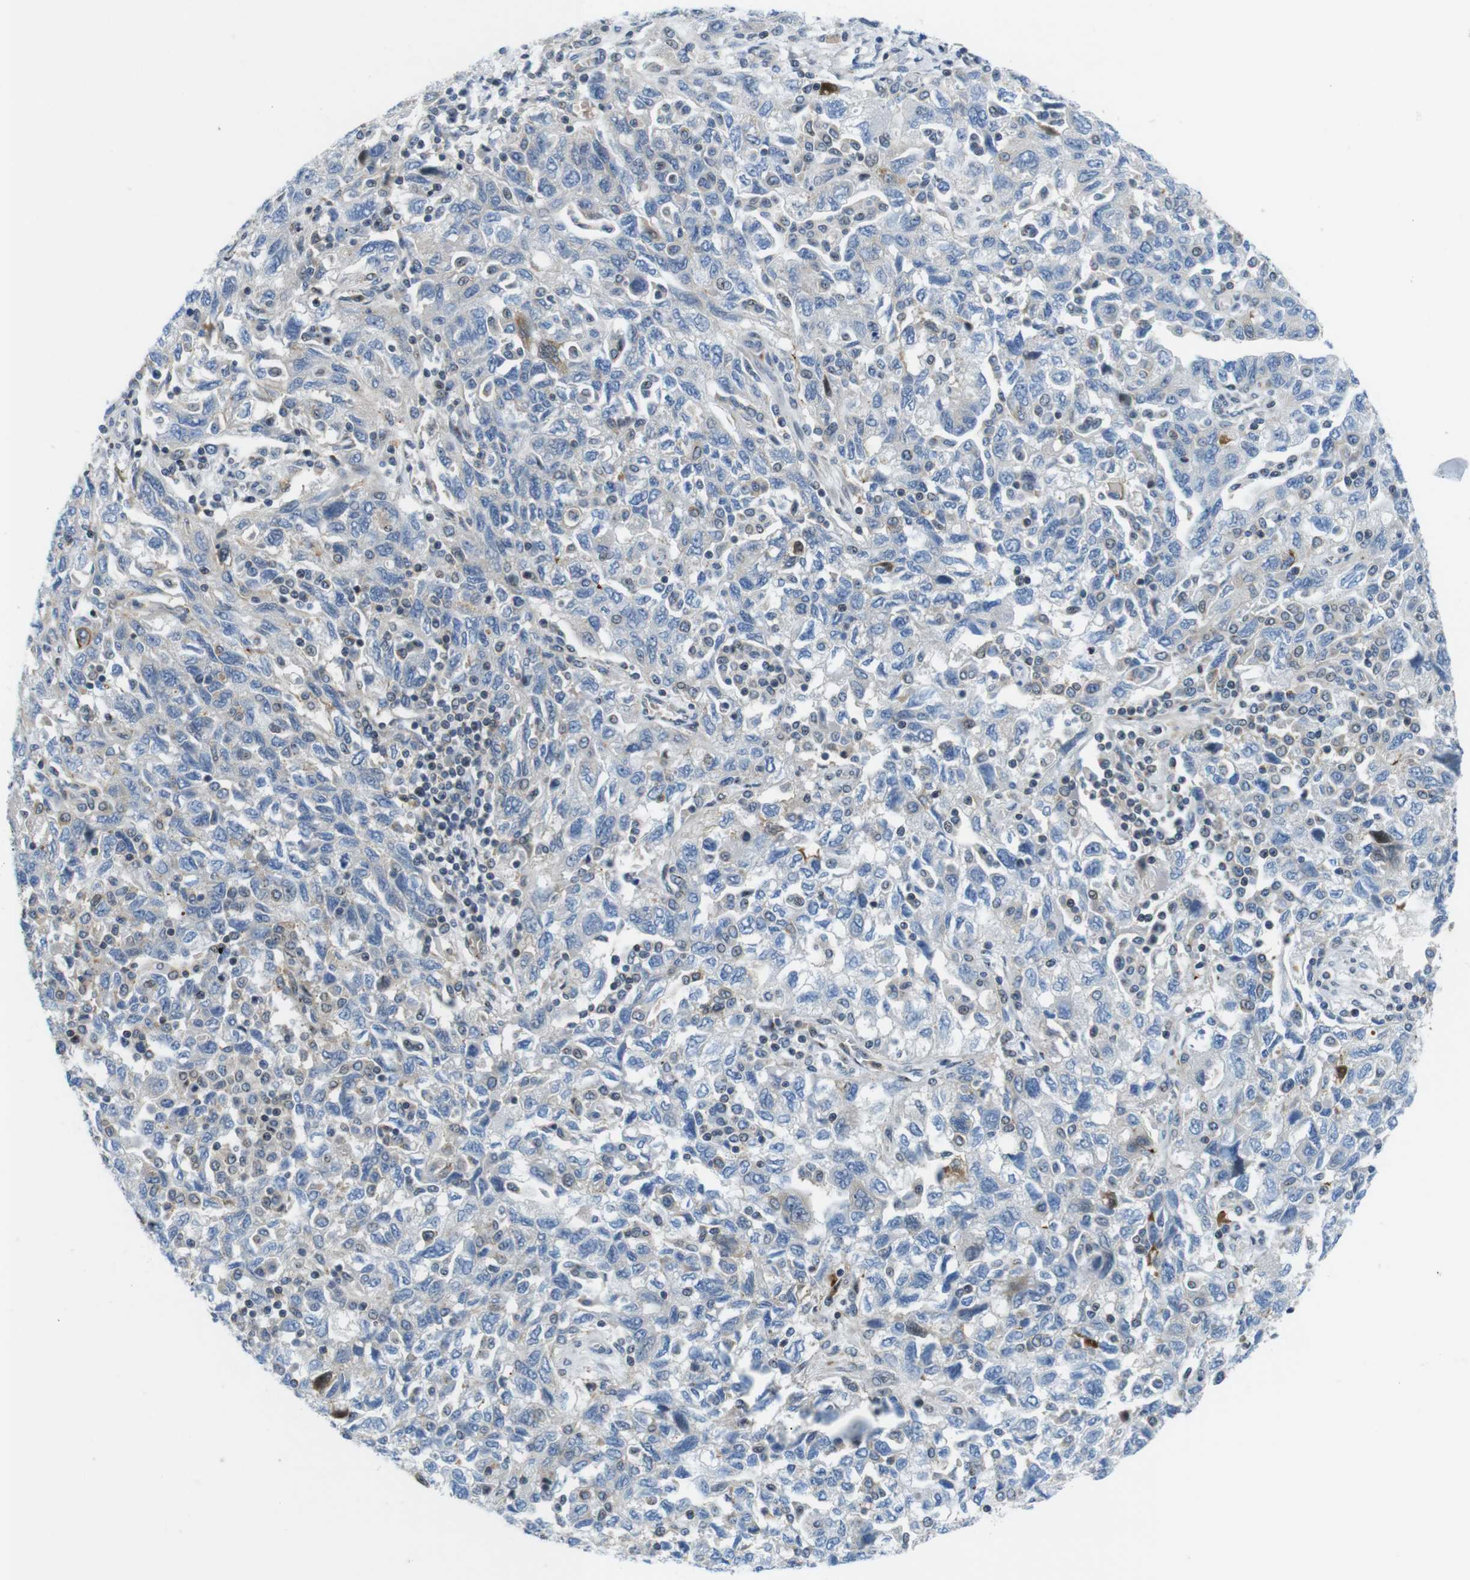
{"staining": {"intensity": "weak", "quantity": "<25%", "location": "cytoplasmic/membranous"}, "tissue": "ovarian cancer", "cell_type": "Tumor cells", "image_type": "cancer", "snomed": [{"axis": "morphology", "description": "Carcinoma, NOS"}, {"axis": "morphology", "description": "Cystadenocarcinoma, serous, NOS"}, {"axis": "topography", "description": "Ovary"}], "caption": "Immunohistochemistry (IHC) photomicrograph of ovarian cancer stained for a protein (brown), which shows no staining in tumor cells.", "gene": "ZDHHC3", "patient": {"sex": "female", "age": 69}}